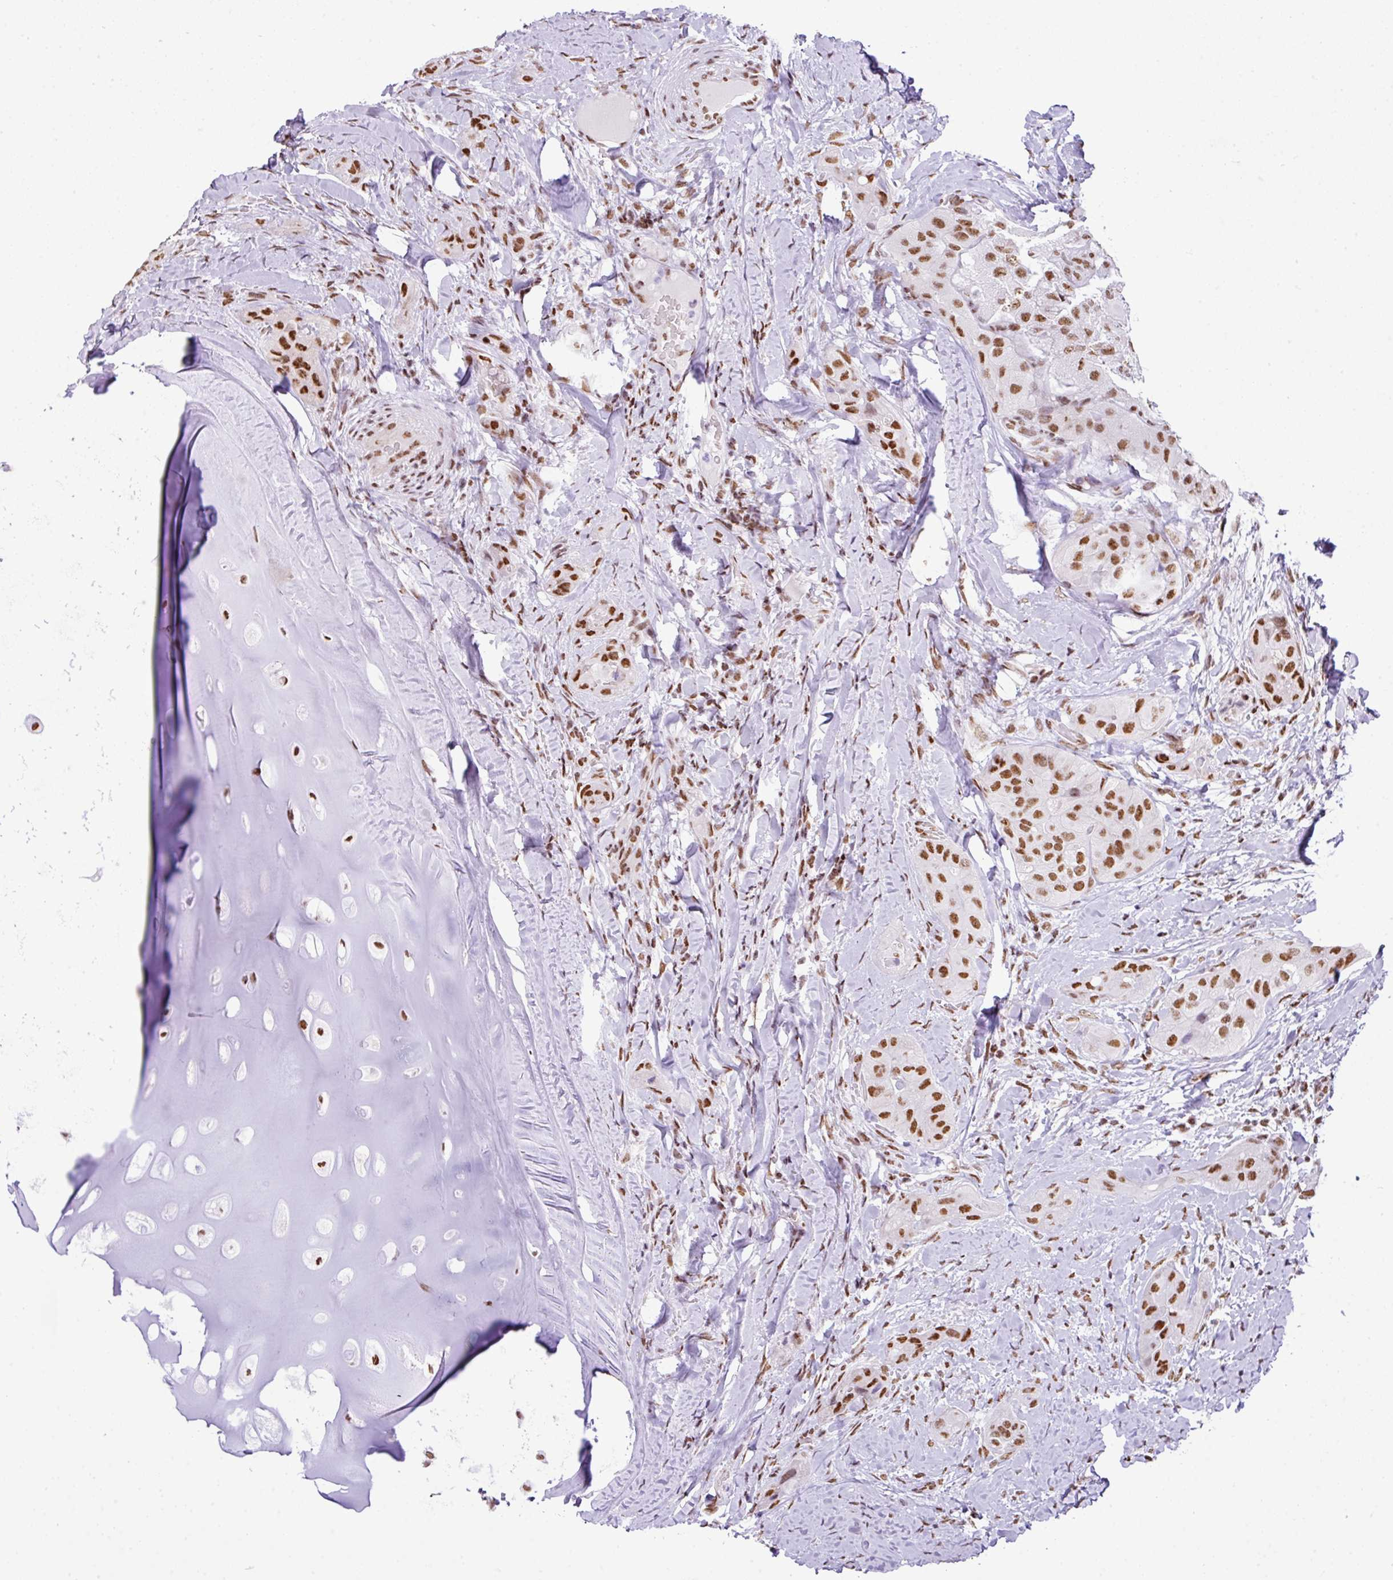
{"staining": {"intensity": "moderate", "quantity": ">75%", "location": "nuclear"}, "tissue": "thyroid cancer", "cell_type": "Tumor cells", "image_type": "cancer", "snomed": [{"axis": "morphology", "description": "Normal tissue, NOS"}, {"axis": "morphology", "description": "Papillary adenocarcinoma, NOS"}, {"axis": "topography", "description": "Thyroid gland"}], "caption": "This photomicrograph displays papillary adenocarcinoma (thyroid) stained with IHC to label a protein in brown. The nuclear of tumor cells show moderate positivity for the protein. Nuclei are counter-stained blue.", "gene": "RARG", "patient": {"sex": "female", "age": 59}}